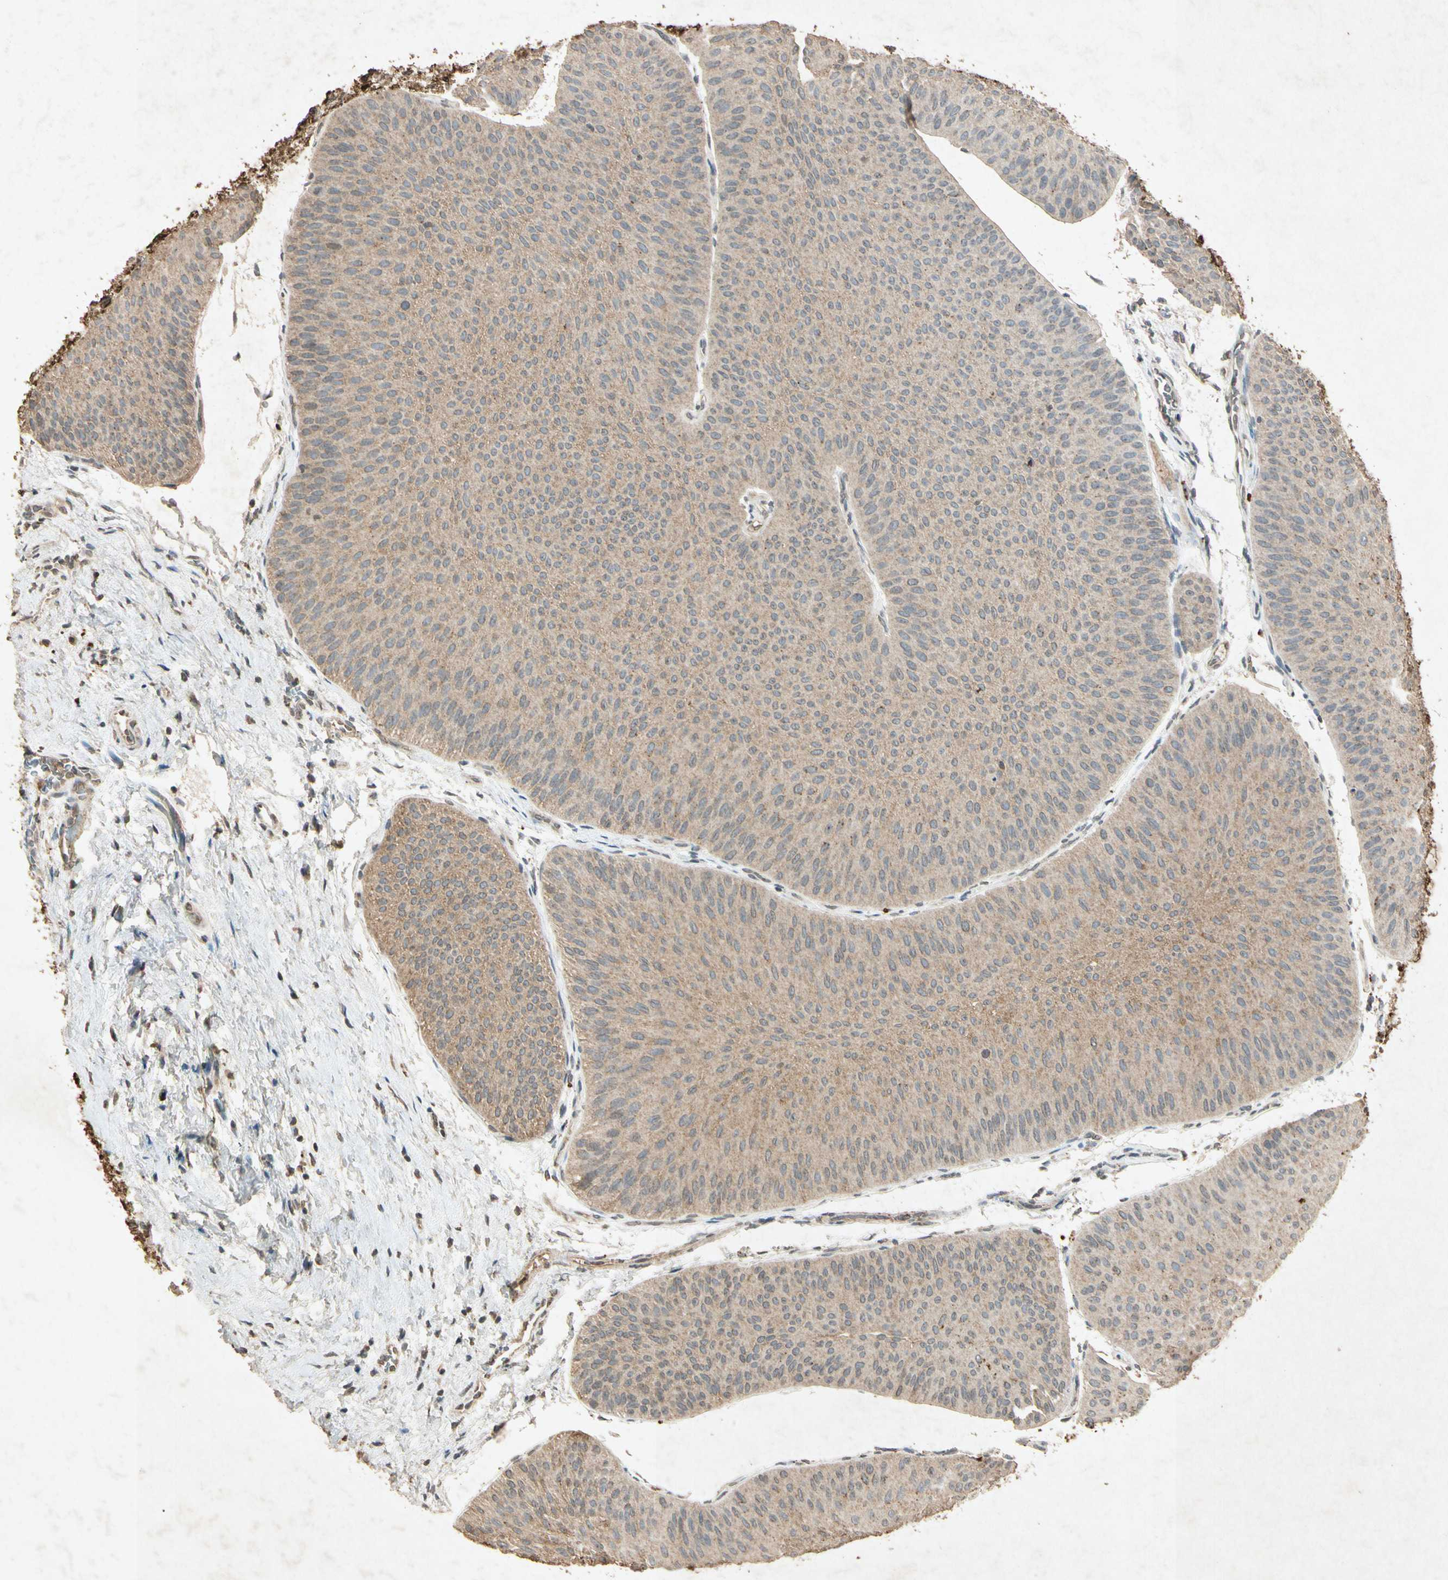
{"staining": {"intensity": "moderate", "quantity": ">75%", "location": "cytoplasmic/membranous"}, "tissue": "urothelial cancer", "cell_type": "Tumor cells", "image_type": "cancer", "snomed": [{"axis": "morphology", "description": "Urothelial carcinoma, Low grade"}, {"axis": "topography", "description": "Urinary bladder"}], "caption": "Protein expression analysis of human urothelial carcinoma (low-grade) reveals moderate cytoplasmic/membranous staining in about >75% of tumor cells.", "gene": "MSRB1", "patient": {"sex": "female", "age": 60}}